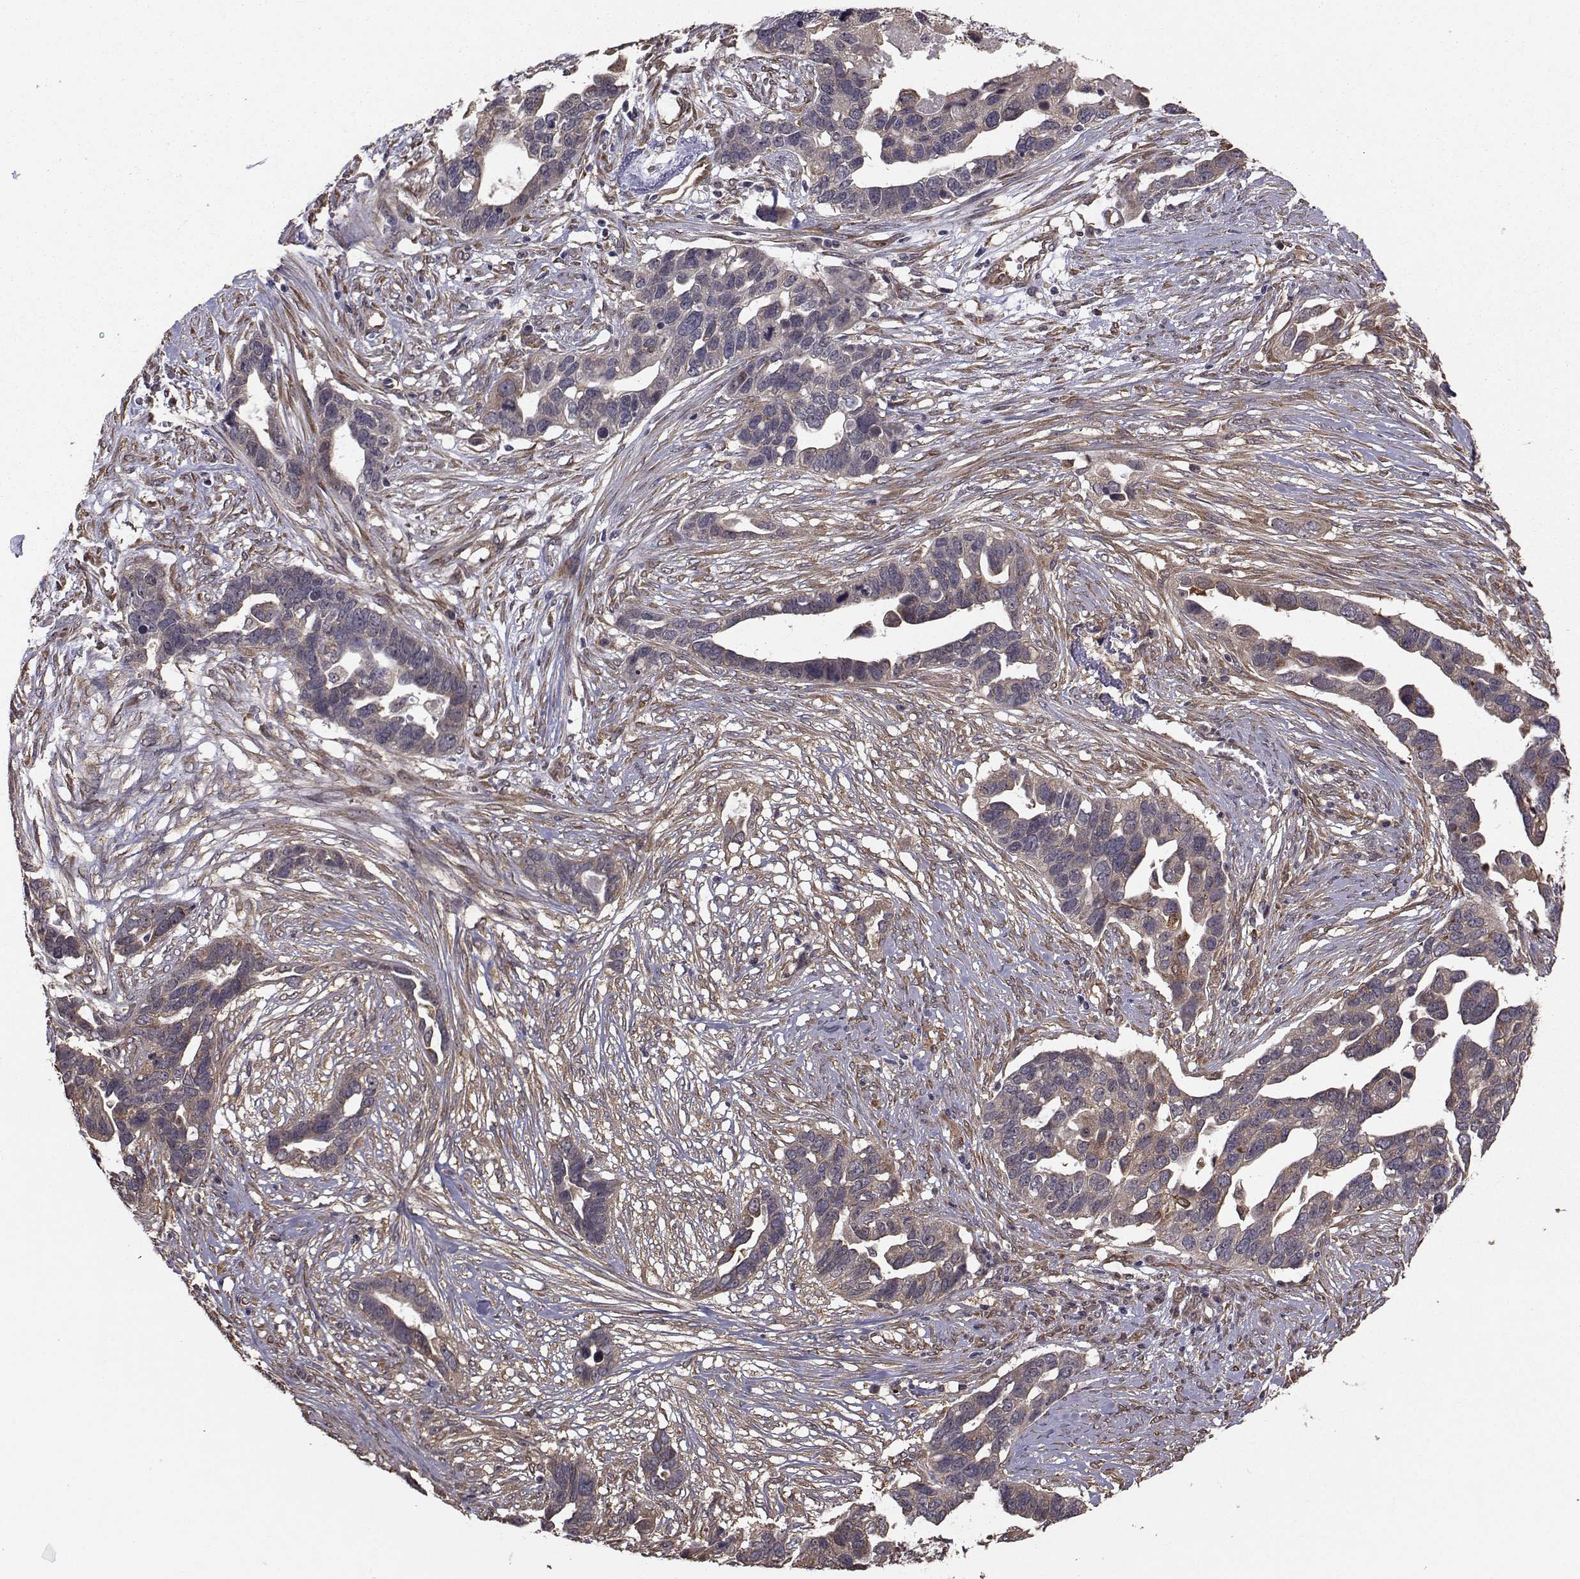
{"staining": {"intensity": "negative", "quantity": "none", "location": "none"}, "tissue": "ovarian cancer", "cell_type": "Tumor cells", "image_type": "cancer", "snomed": [{"axis": "morphology", "description": "Cystadenocarcinoma, serous, NOS"}, {"axis": "topography", "description": "Ovary"}], "caption": "Serous cystadenocarcinoma (ovarian) stained for a protein using immunohistochemistry (IHC) displays no expression tumor cells.", "gene": "TRIP10", "patient": {"sex": "female", "age": 54}}